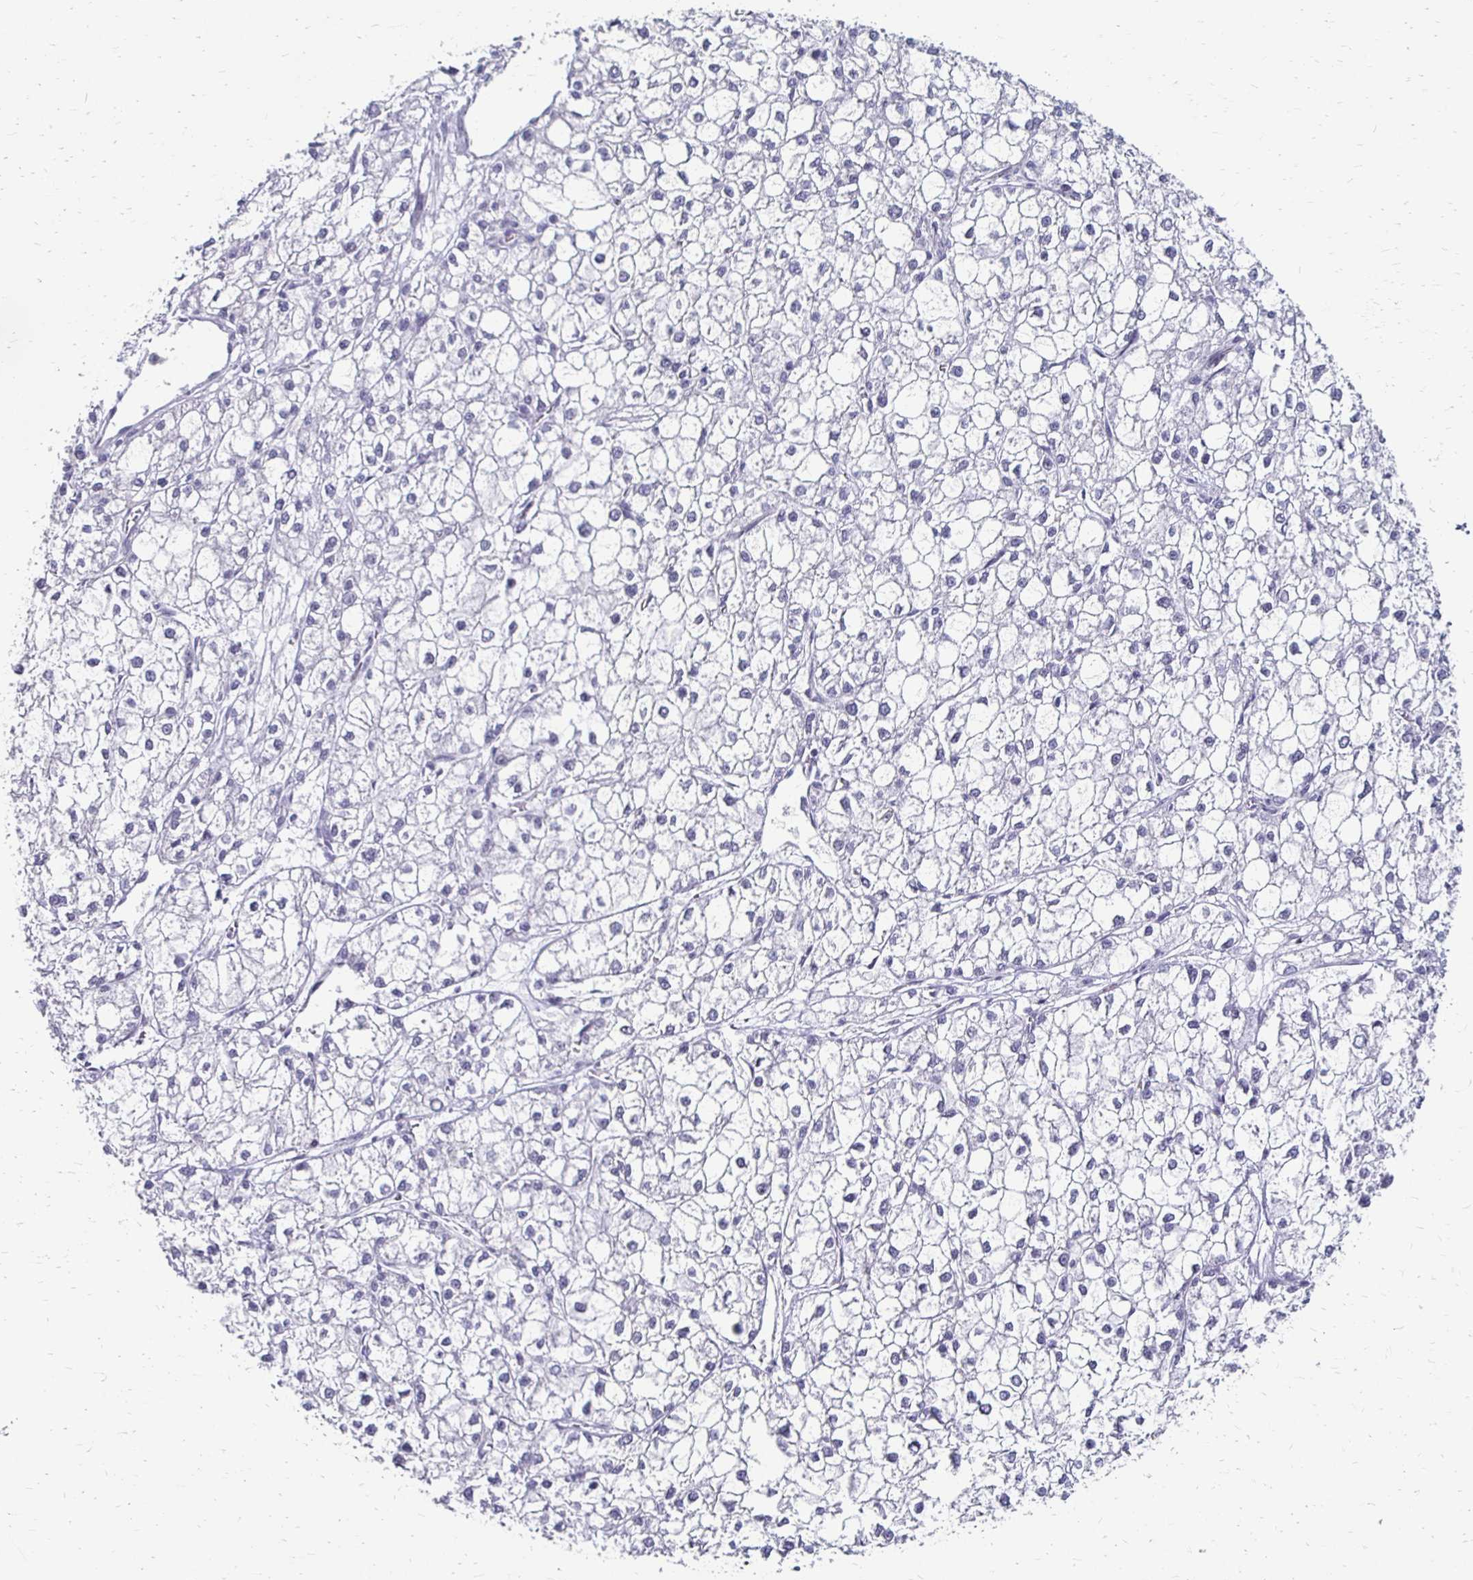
{"staining": {"intensity": "negative", "quantity": "none", "location": "none"}, "tissue": "liver cancer", "cell_type": "Tumor cells", "image_type": "cancer", "snomed": [{"axis": "morphology", "description": "Carcinoma, Hepatocellular, NOS"}, {"axis": "topography", "description": "Liver"}], "caption": "High power microscopy micrograph of an IHC micrograph of liver cancer, revealing no significant positivity in tumor cells.", "gene": "PADI2", "patient": {"sex": "female", "age": 43}}